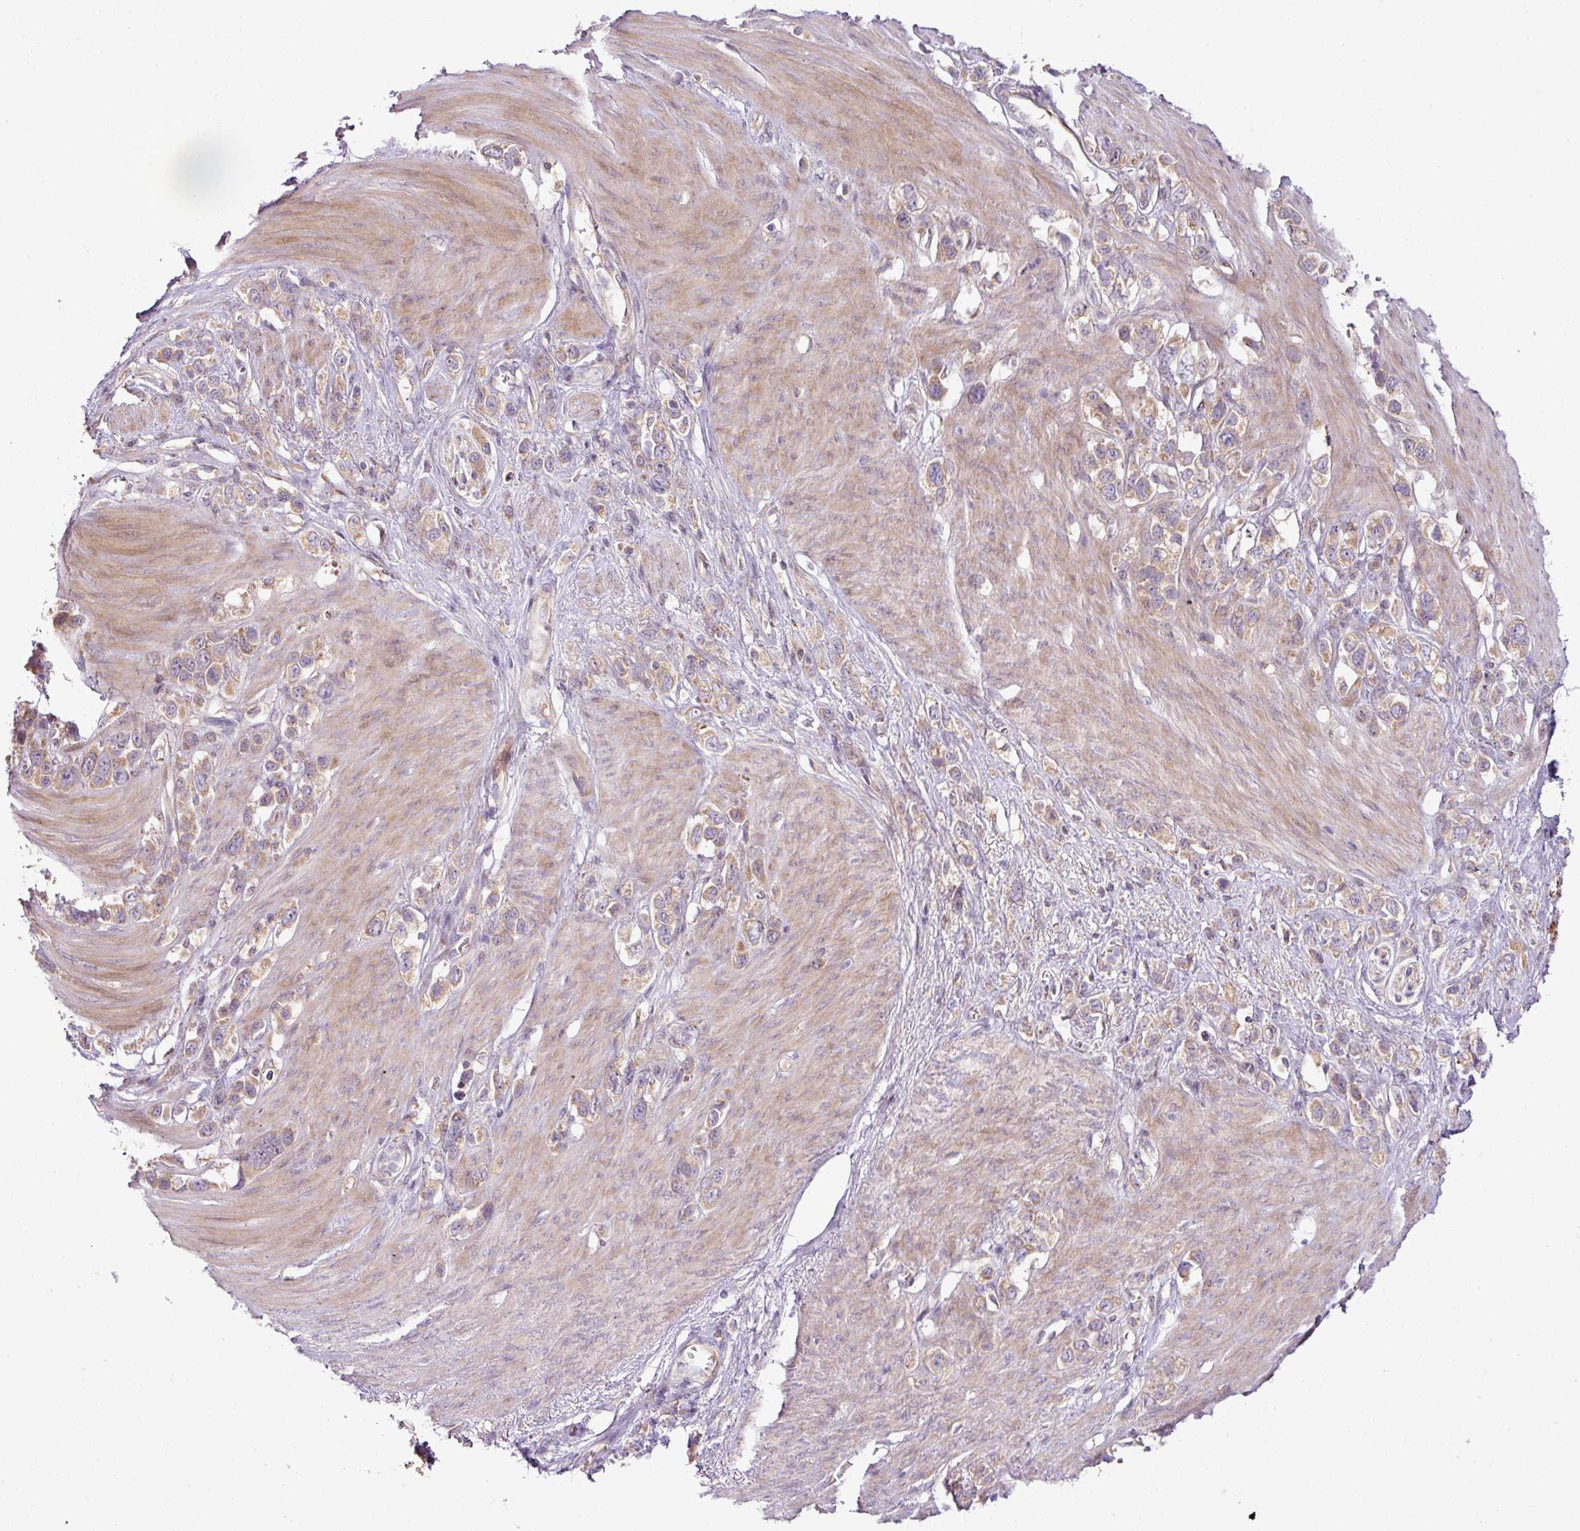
{"staining": {"intensity": "weak", "quantity": ">75%", "location": "cytoplasmic/membranous"}, "tissue": "stomach cancer", "cell_type": "Tumor cells", "image_type": "cancer", "snomed": [{"axis": "morphology", "description": "Adenocarcinoma, NOS"}, {"axis": "topography", "description": "Stomach"}], "caption": "Stomach cancer stained for a protein (brown) shows weak cytoplasmic/membranous positive positivity in approximately >75% of tumor cells.", "gene": "COX18", "patient": {"sex": "female", "age": 65}}